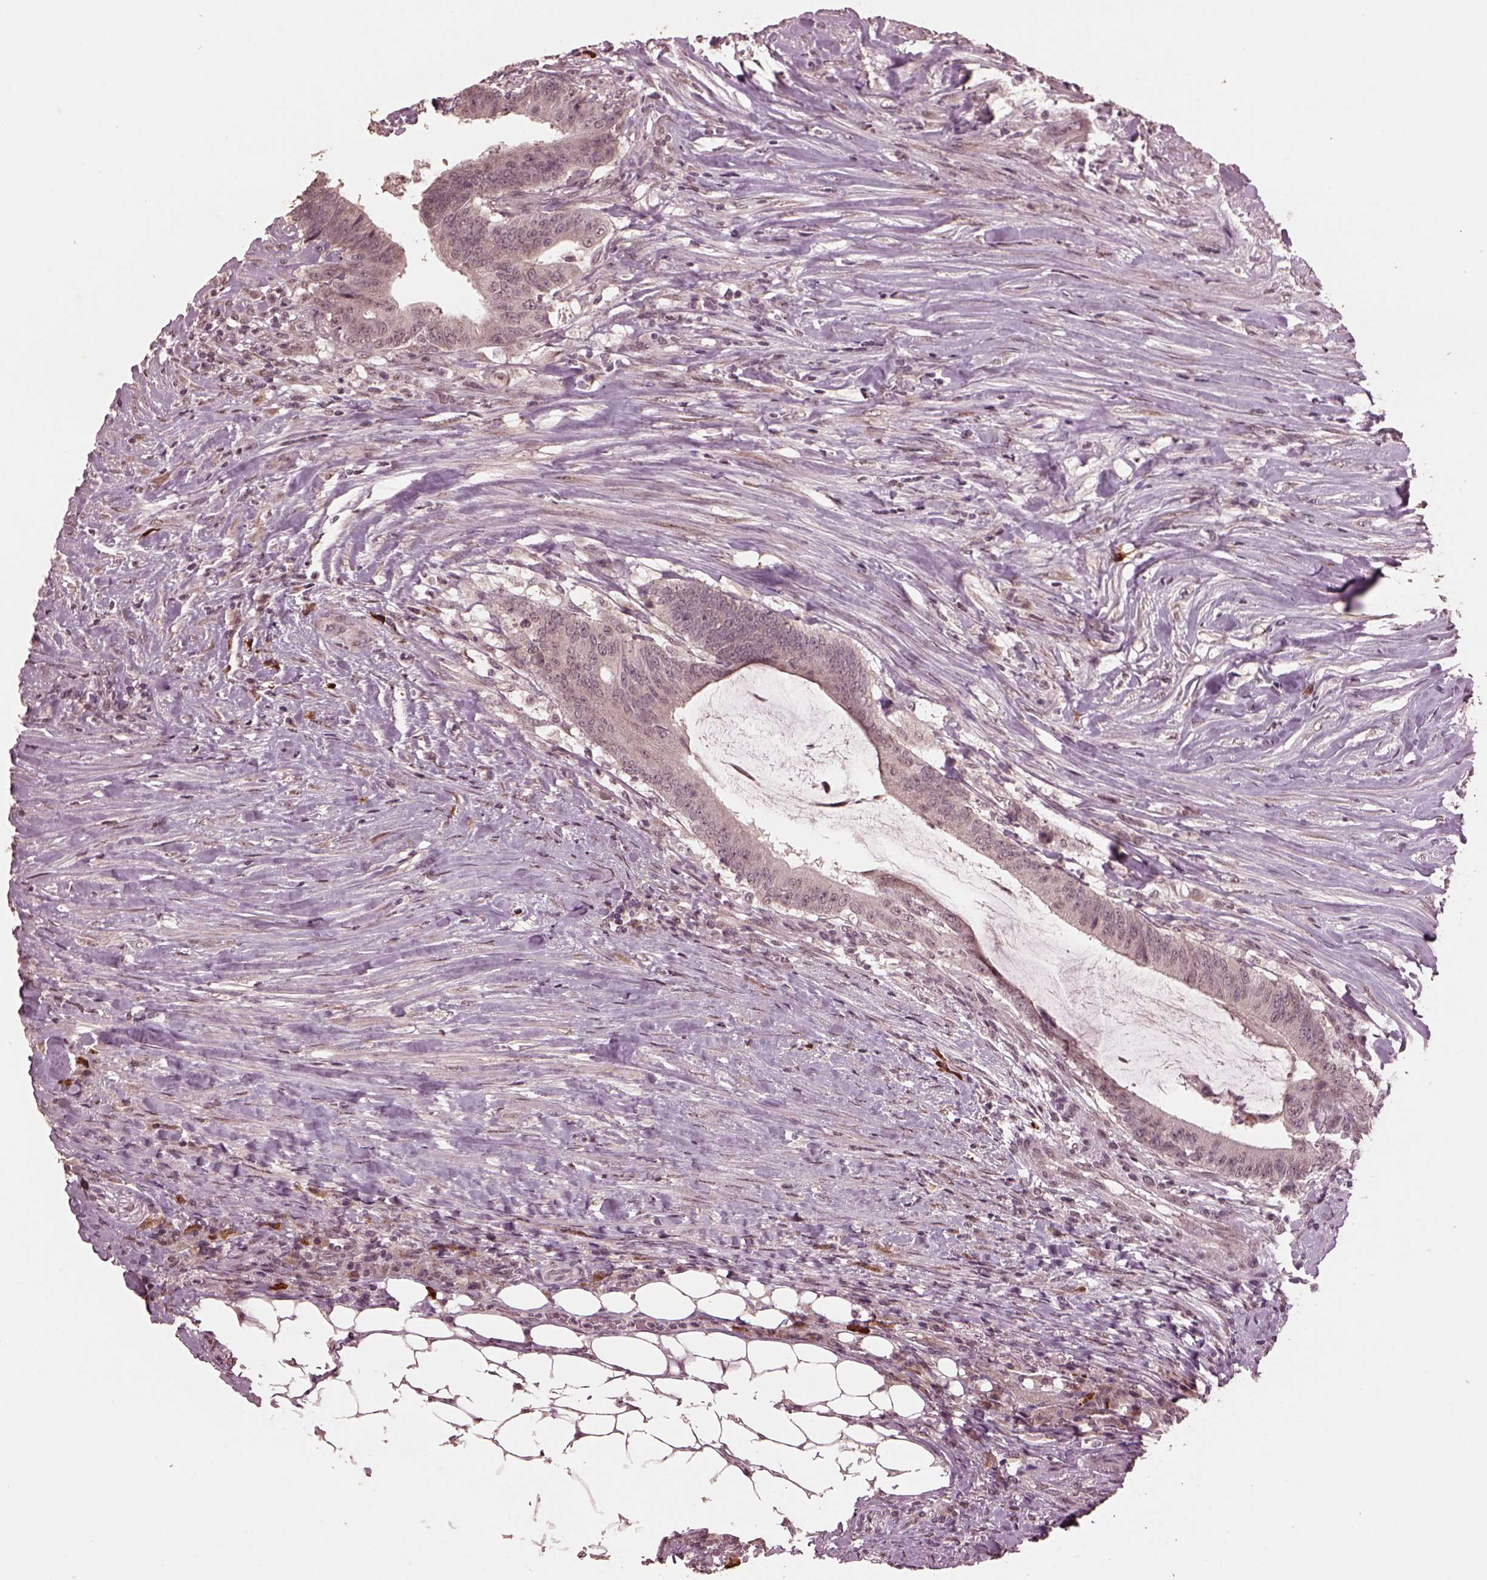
{"staining": {"intensity": "negative", "quantity": "none", "location": "none"}, "tissue": "colorectal cancer", "cell_type": "Tumor cells", "image_type": "cancer", "snomed": [{"axis": "morphology", "description": "Adenocarcinoma, NOS"}, {"axis": "topography", "description": "Colon"}], "caption": "This is an IHC histopathology image of colorectal cancer. There is no expression in tumor cells.", "gene": "IL18RAP", "patient": {"sex": "female", "age": 43}}